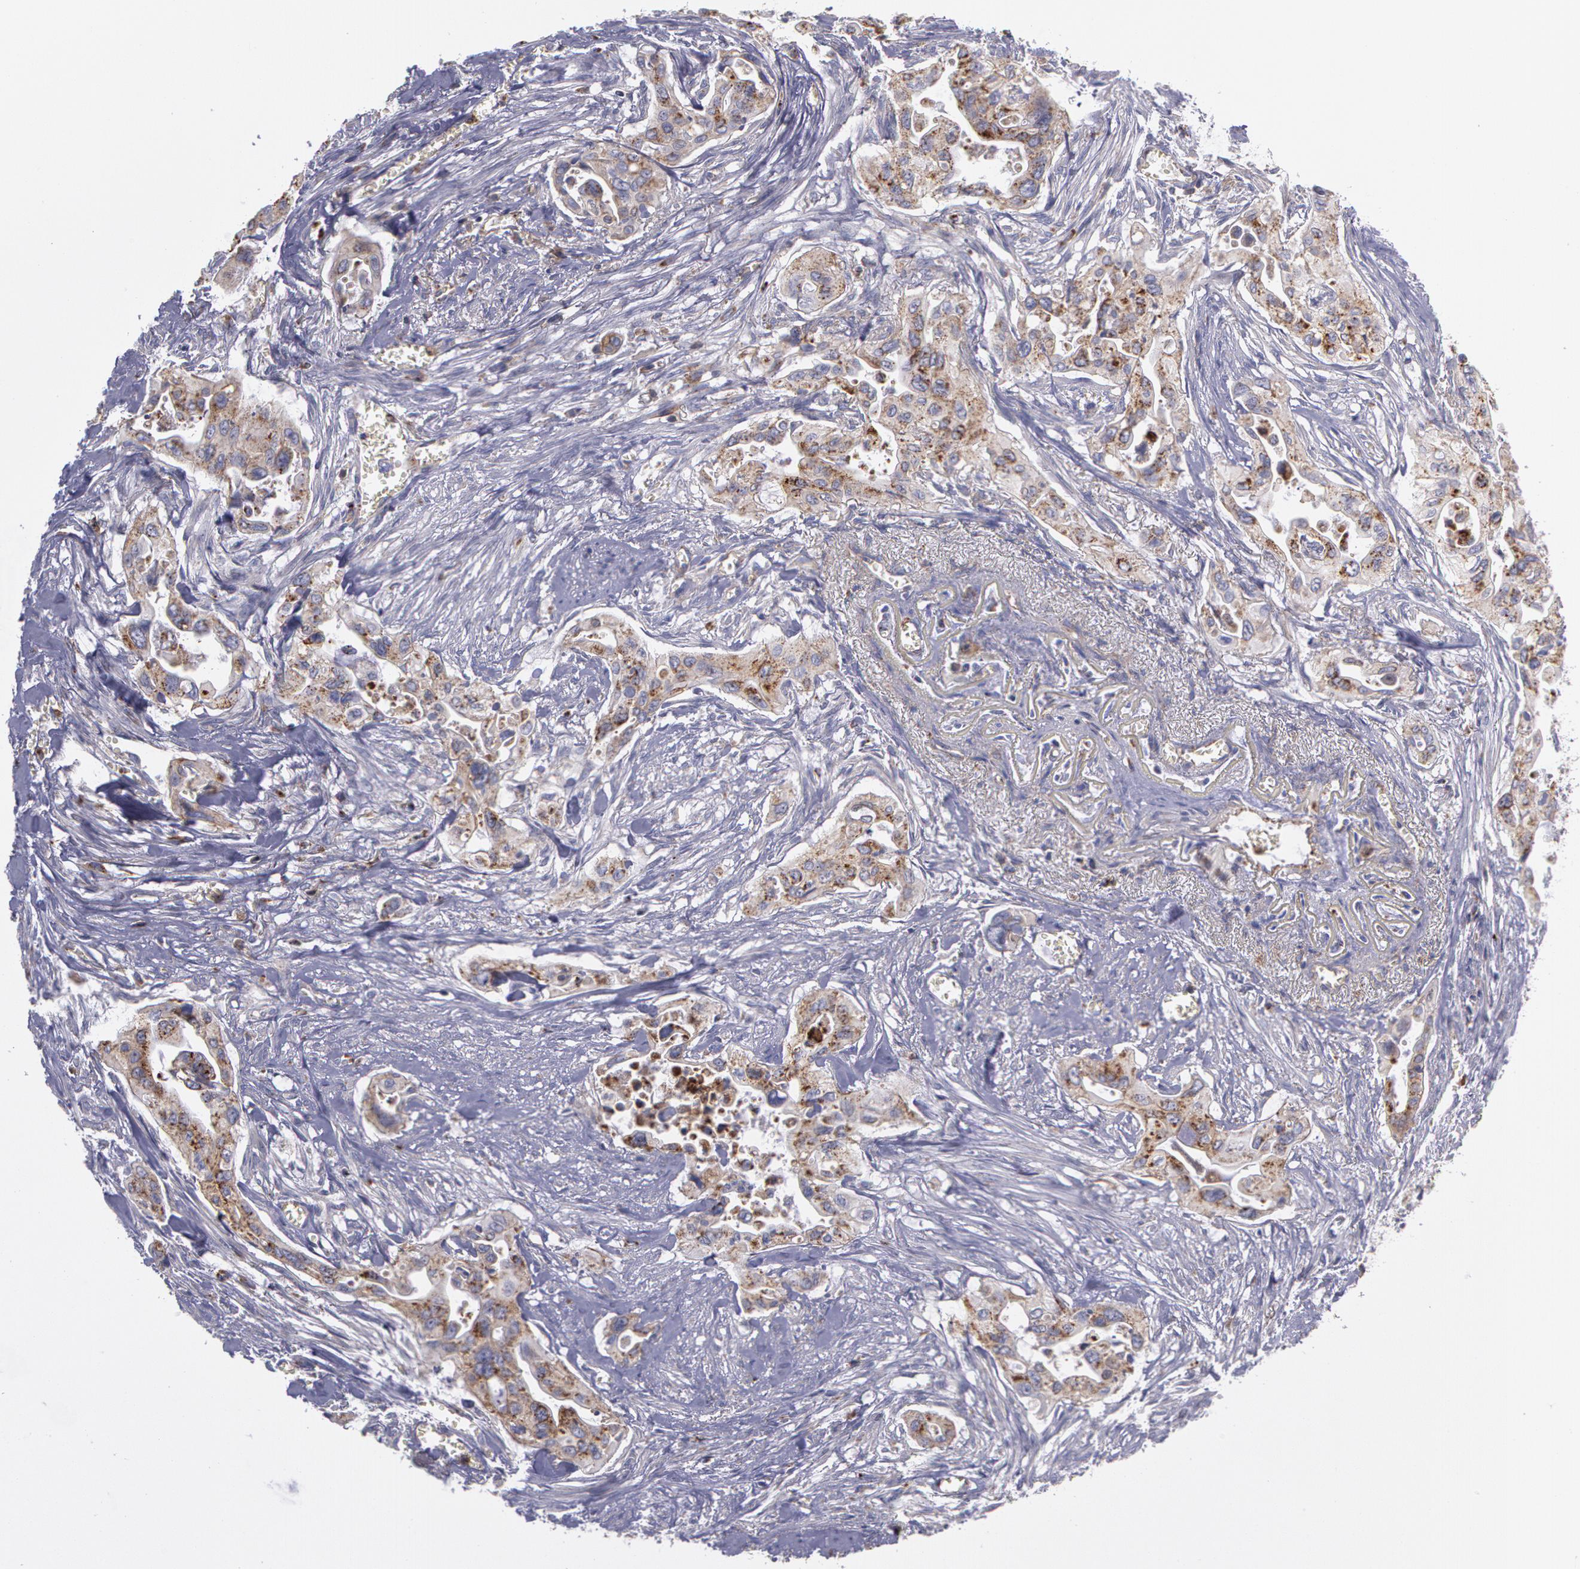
{"staining": {"intensity": "moderate", "quantity": ">75%", "location": "cytoplasmic/membranous"}, "tissue": "pancreatic cancer", "cell_type": "Tumor cells", "image_type": "cancer", "snomed": [{"axis": "morphology", "description": "Adenocarcinoma, NOS"}, {"axis": "topography", "description": "Pancreas"}], "caption": "DAB (3,3'-diaminobenzidine) immunohistochemical staining of pancreatic adenocarcinoma demonstrates moderate cytoplasmic/membranous protein expression in approximately >75% of tumor cells. The protein is stained brown, and the nuclei are stained in blue (DAB (3,3'-diaminobenzidine) IHC with brightfield microscopy, high magnification).", "gene": "FLOT2", "patient": {"sex": "male", "age": 77}}